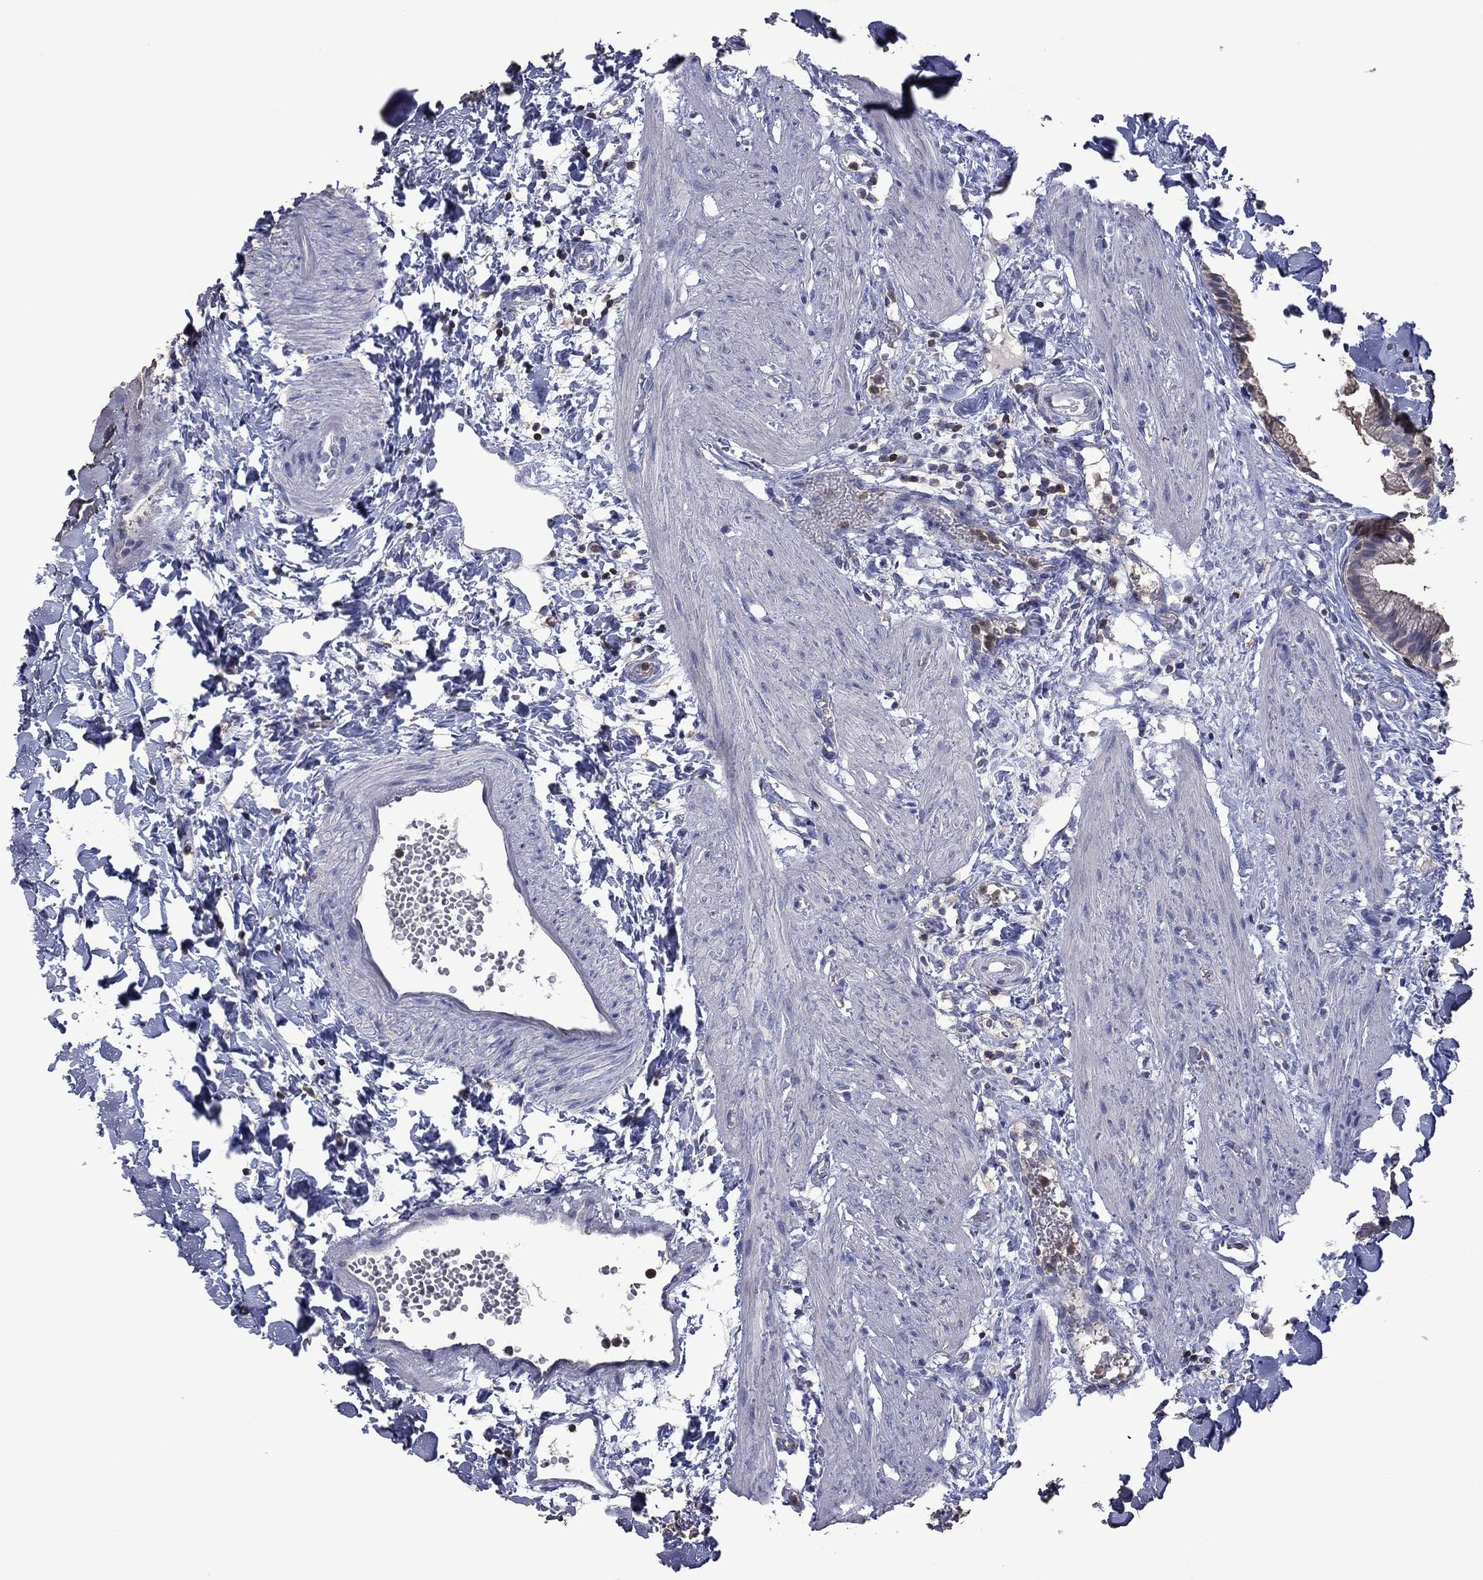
{"staining": {"intensity": "weak", "quantity": "<25%", "location": "cytoplasmic/membranous"}, "tissue": "gallbladder", "cell_type": "Glandular cells", "image_type": "normal", "snomed": [{"axis": "morphology", "description": "Normal tissue, NOS"}, {"axis": "topography", "description": "Gallbladder"}], "caption": "Protein analysis of normal gallbladder shows no significant expression in glandular cells. (DAB IHC, high magnification).", "gene": "ENSG00000288520", "patient": {"sex": "female", "age": 24}}